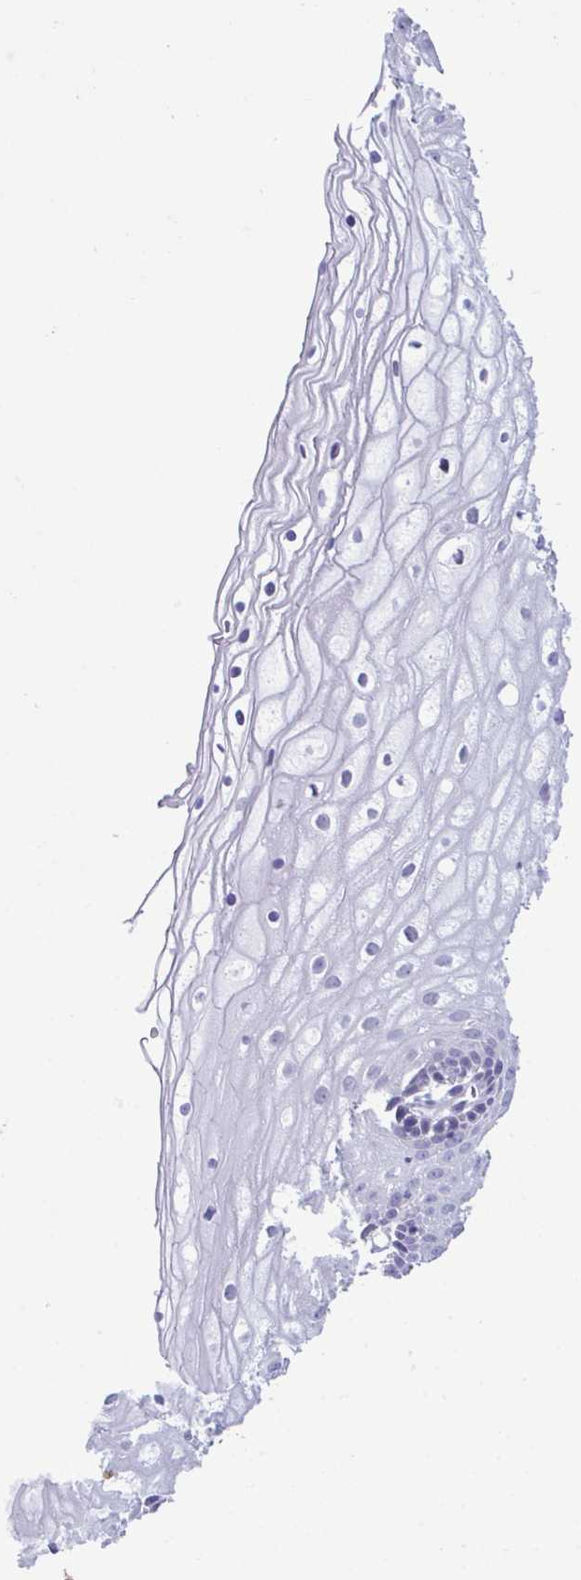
{"staining": {"intensity": "negative", "quantity": "none", "location": "none"}, "tissue": "cervix", "cell_type": "Glandular cells", "image_type": "normal", "snomed": [{"axis": "morphology", "description": "Normal tissue, NOS"}, {"axis": "topography", "description": "Cervix"}], "caption": "Immunohistochemistry histopathology image of benign cervix: human cervix stained with DAB exhibits no significant protein staining in glandular cells.", "gene": "ATP6V0D2", "patient": {"sex": "female", "age": 36}}